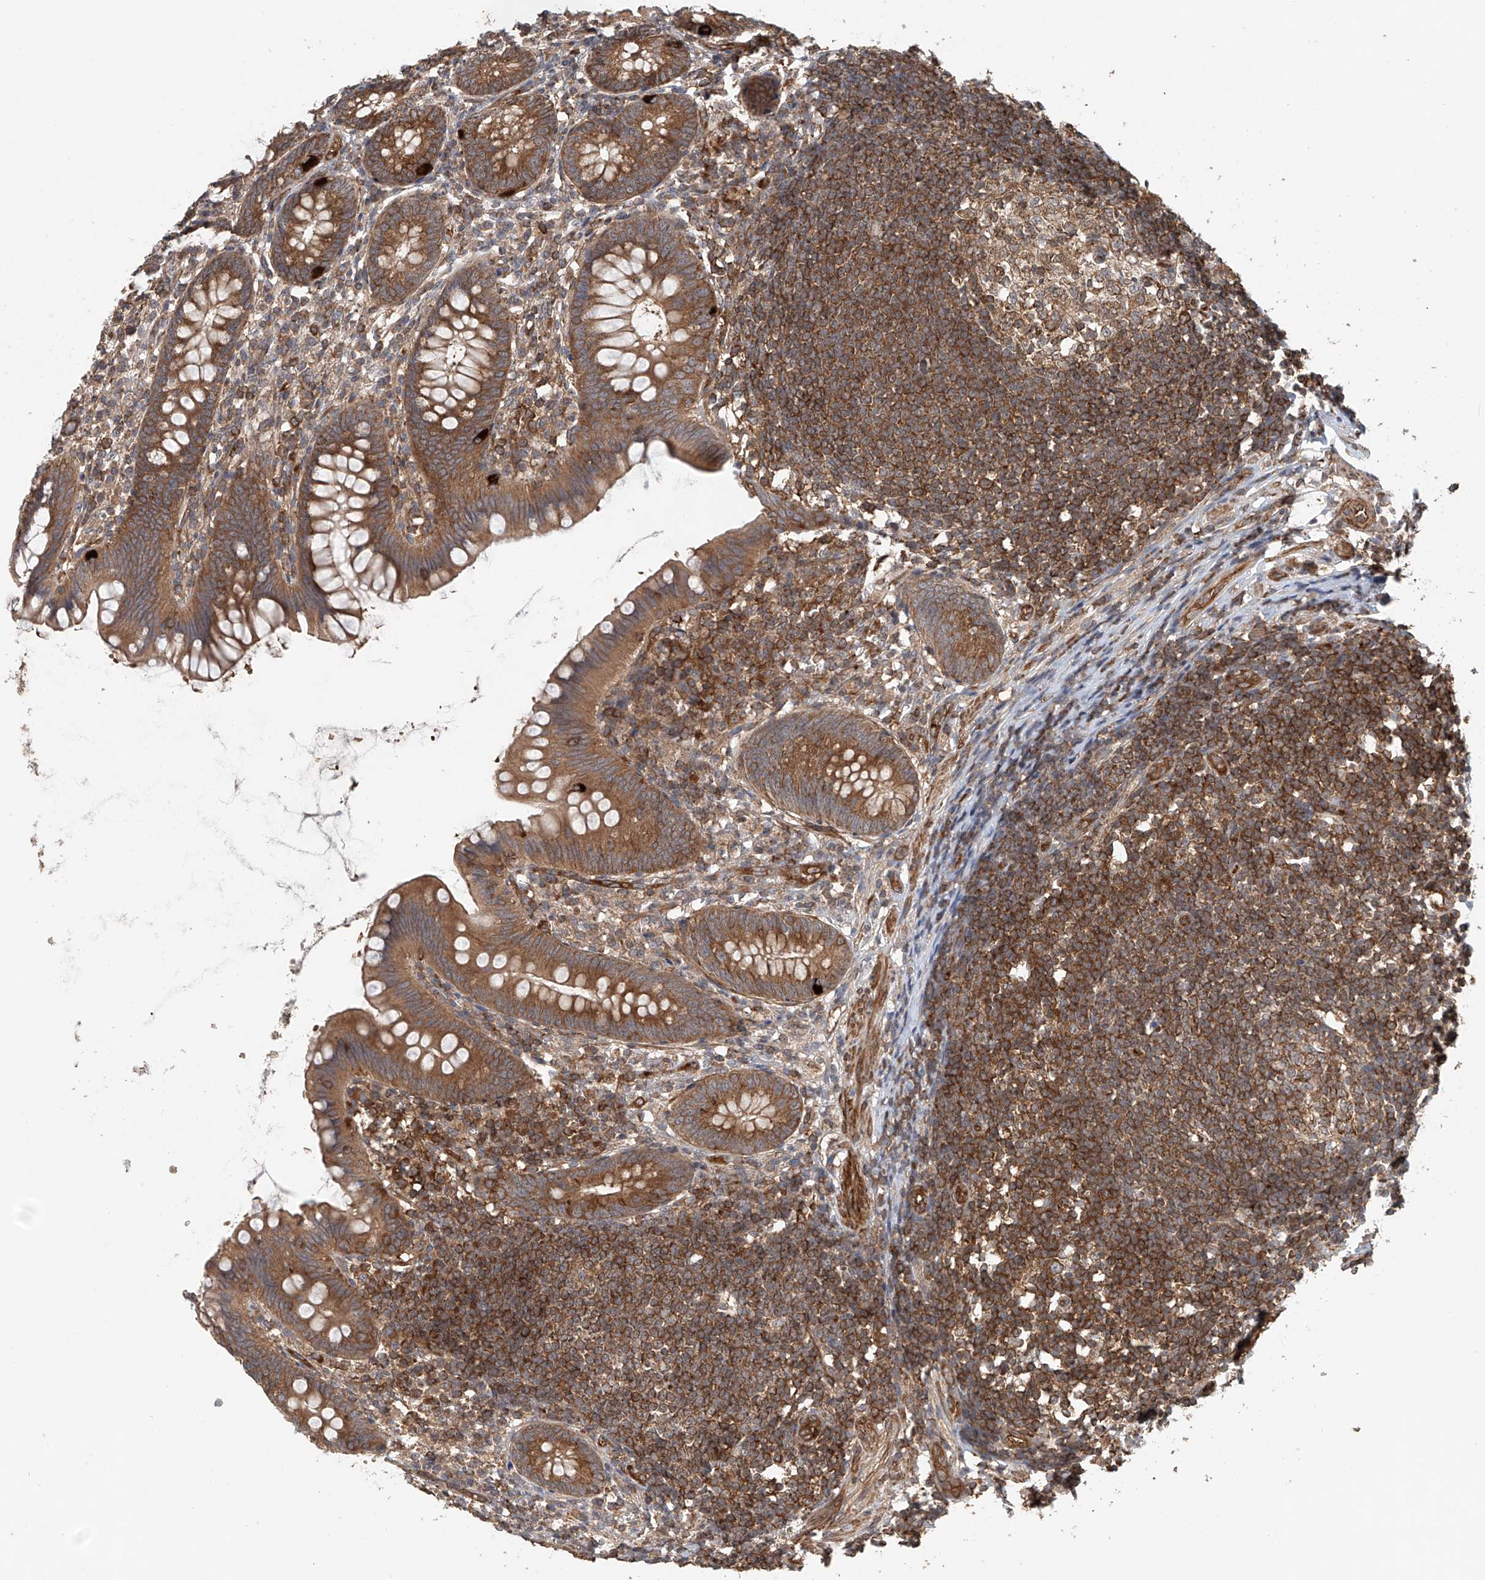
{"staining": {"intensity": "moderate", "quantity": ">75%", "location": "cytoplasmic/membranous"}, "tissue": "appendix", "cell_type": "Glandular cells", "image_type": "normal", "snomed": [{"axis": "morphology", "description": "Normal tissue, NOS"}, {"axis": "topography", "description": "Appendix"}], "caption": "DAB (3,3'-diaminobenzidine) immunohistochemical staining of normal human appendix reveals moderate cytoplasmic/membranous protein expression in approximately >75% of glandular cells.", "gene": "FRYL", "patient": {"sex": "female", "age": 62}}